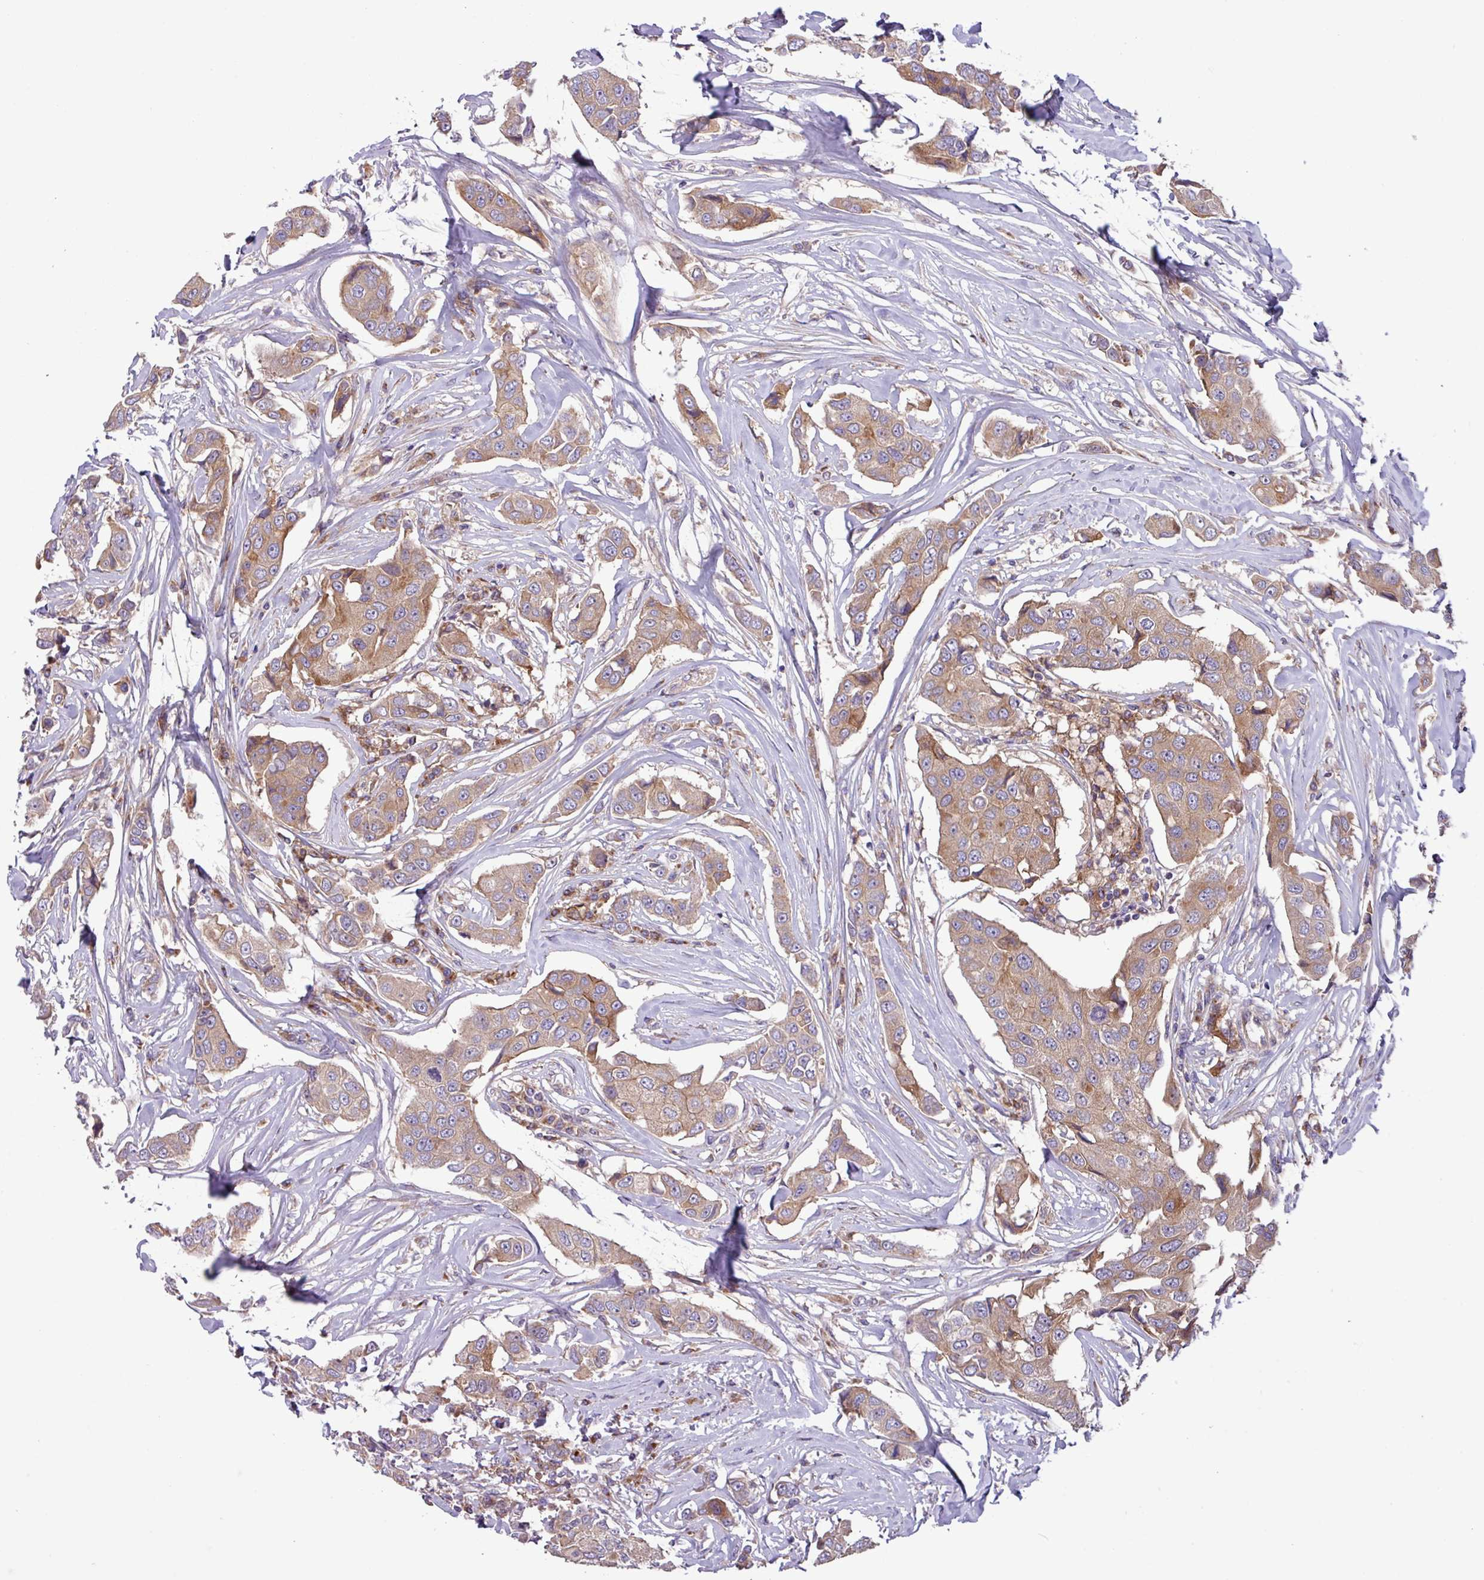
{"staining": {"intensity": "moderate", "quantity": ">75%", "location": "cytoplasmic/membranous"}, "tissue": "breast cancer", "cell_type": "Tumor cells", "image_type": "cancer", "snomed": [{"axis": "morphology", "description": "Duct carcinoma"}, {"axis": "topography", "description": "Breast"}], "caption": "Immunohistochemical staining of human breast infiltrating ductal carcinoma reveals medium levels of moderate cytoplasmic/membranous expression in approximately >75% of tumor cells.", "gene": "RAB19", "patient": {"sex": "female", "age": 80}}